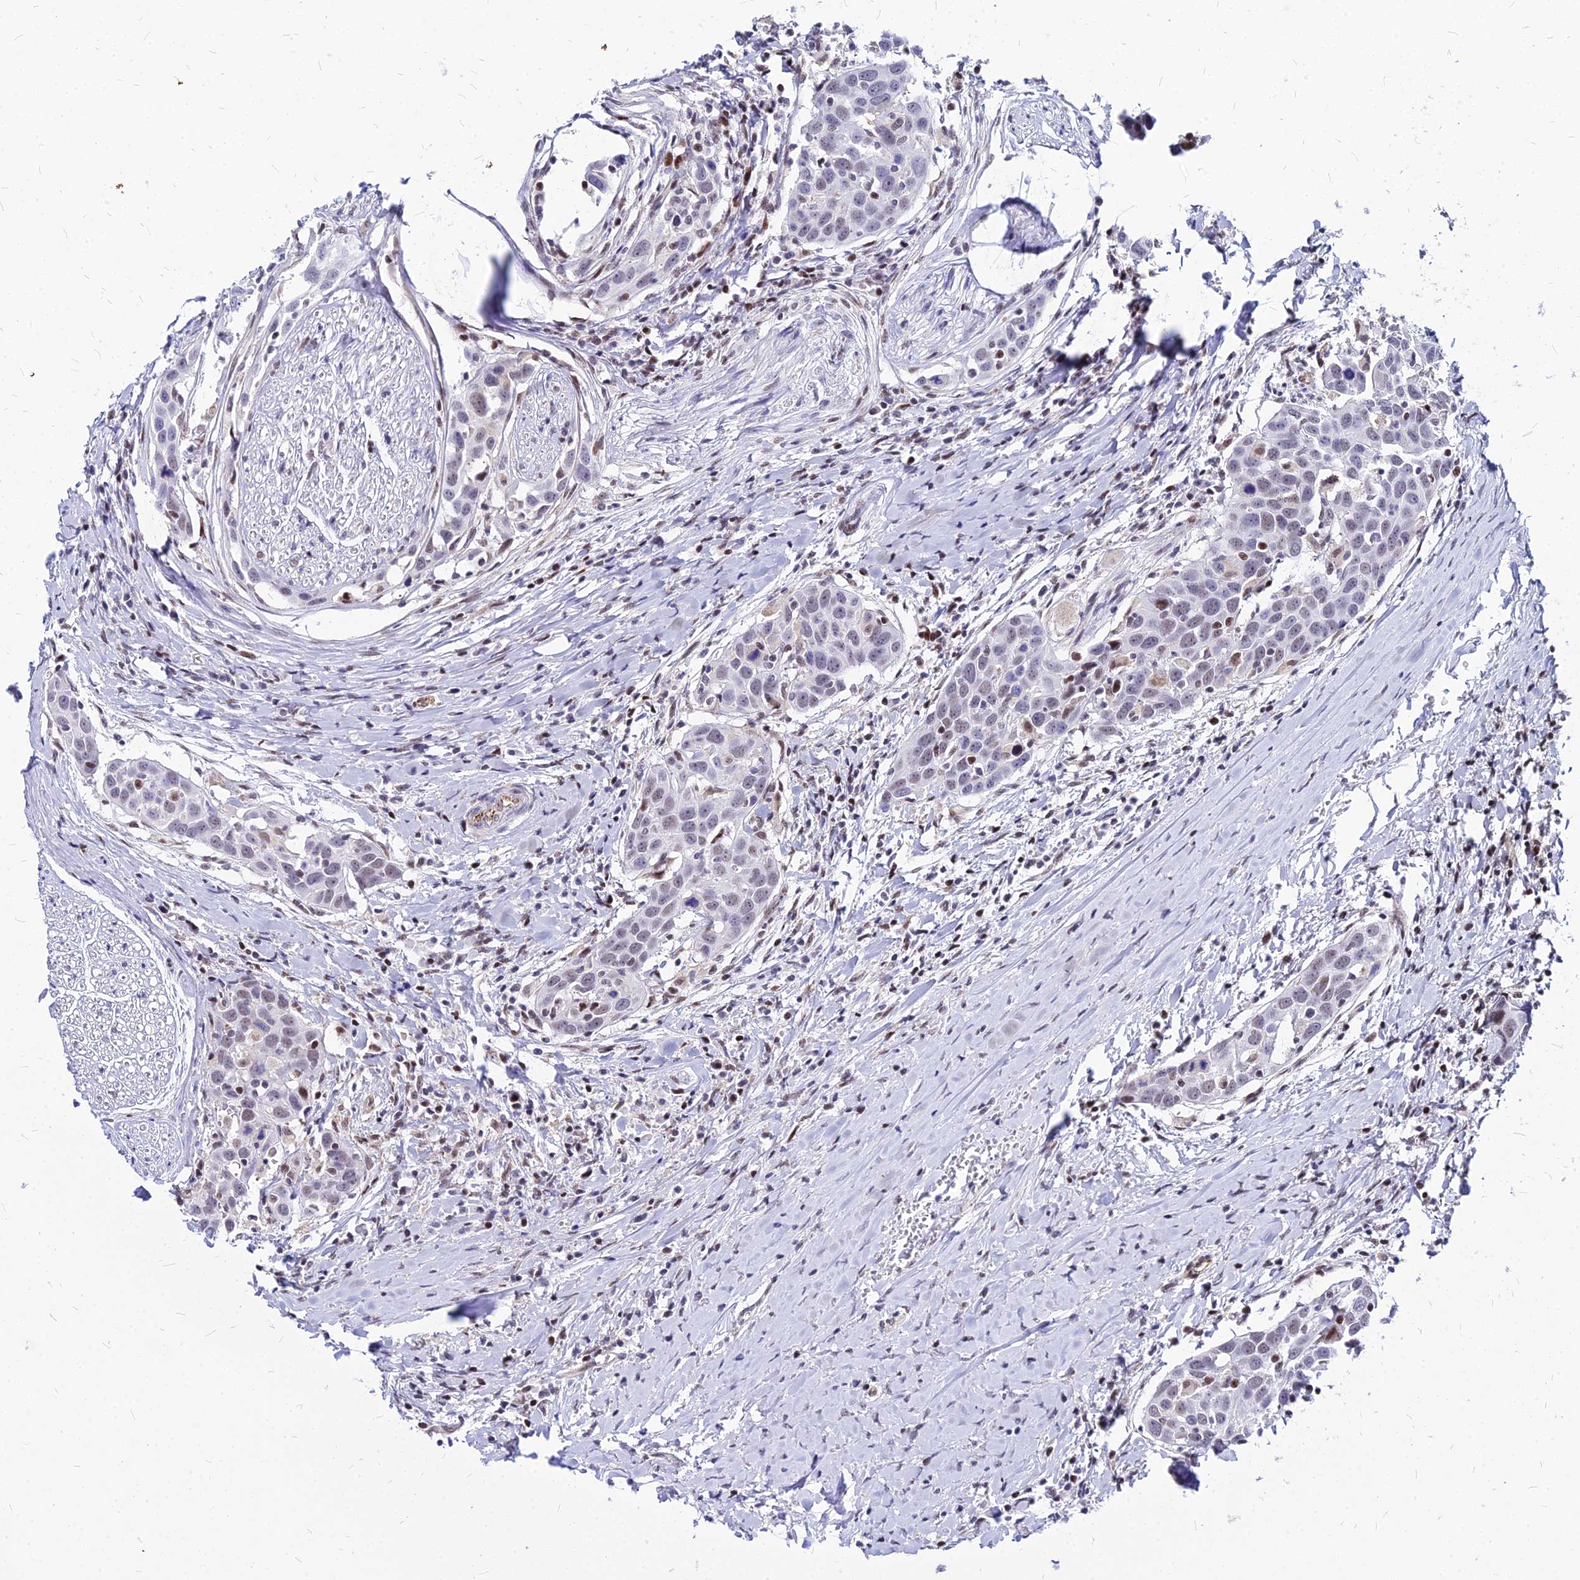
{"staining": {"intensity": "moderate", "quantity": "<25%", "location": "nuclear"}, "tissue": "head and neck cancer", "cell_type": "Tumor cells", "image_type": "cancer", "snomed": [{"axis": "morphology", "description": "Squamous cell carcinoma, NOS"}, {"axis": "topography", "description": "Oral tissue"}, {"axis": "topography", "description": "Head-Neck"}], "caption": "Moderate nuclear positivity is appreciated in approximately <25% of tumor cells in squamous cell carcinoma (head and neck). The protein of interest is shown in brown color, while the nuclei are stained blue.", "gene": "FDX2", "patient": {"sex": "female", "age": 50}}